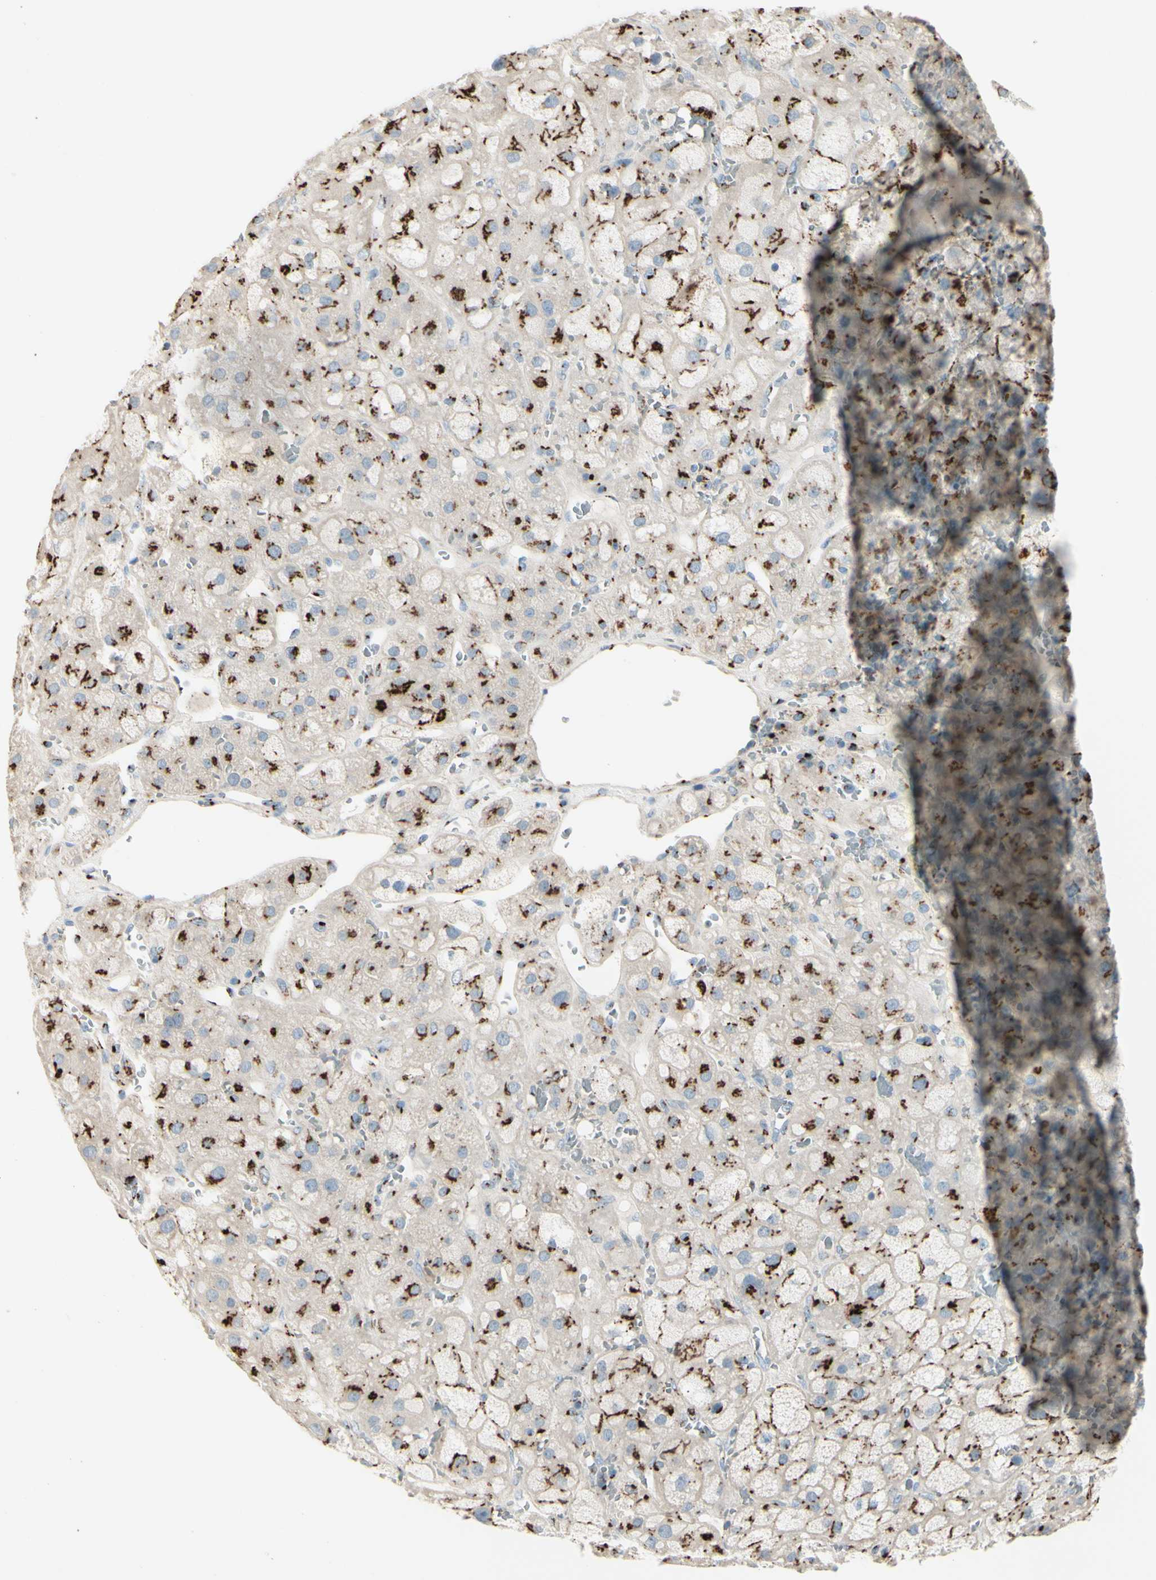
{"staining": {"intensity": "strong", "quantity": ">75%", "location": "cytoplasmic/membranous"}, "tissue": "adrenal gland", "cell_type": "Glandular cells", "image_type": "normal", "snomed": [{"axis": "morphology", "description": "Normal tissue, NOS"}, {"axis": "topography", "description": "Adrenal gland"}], "caption": "Protein expression analysis of unremarkable adrenal gland demonstrates strong cytoplasmic/membranous expression in about >75% of glandular cells. The staining was performed using DAB to visualize the protein expression in brown, while the nuclei were stained in blue with hematoxylin (Magnification: 20x).", "gene": "B4GALT1", "patient": {"sex": "female", "age": 47}}